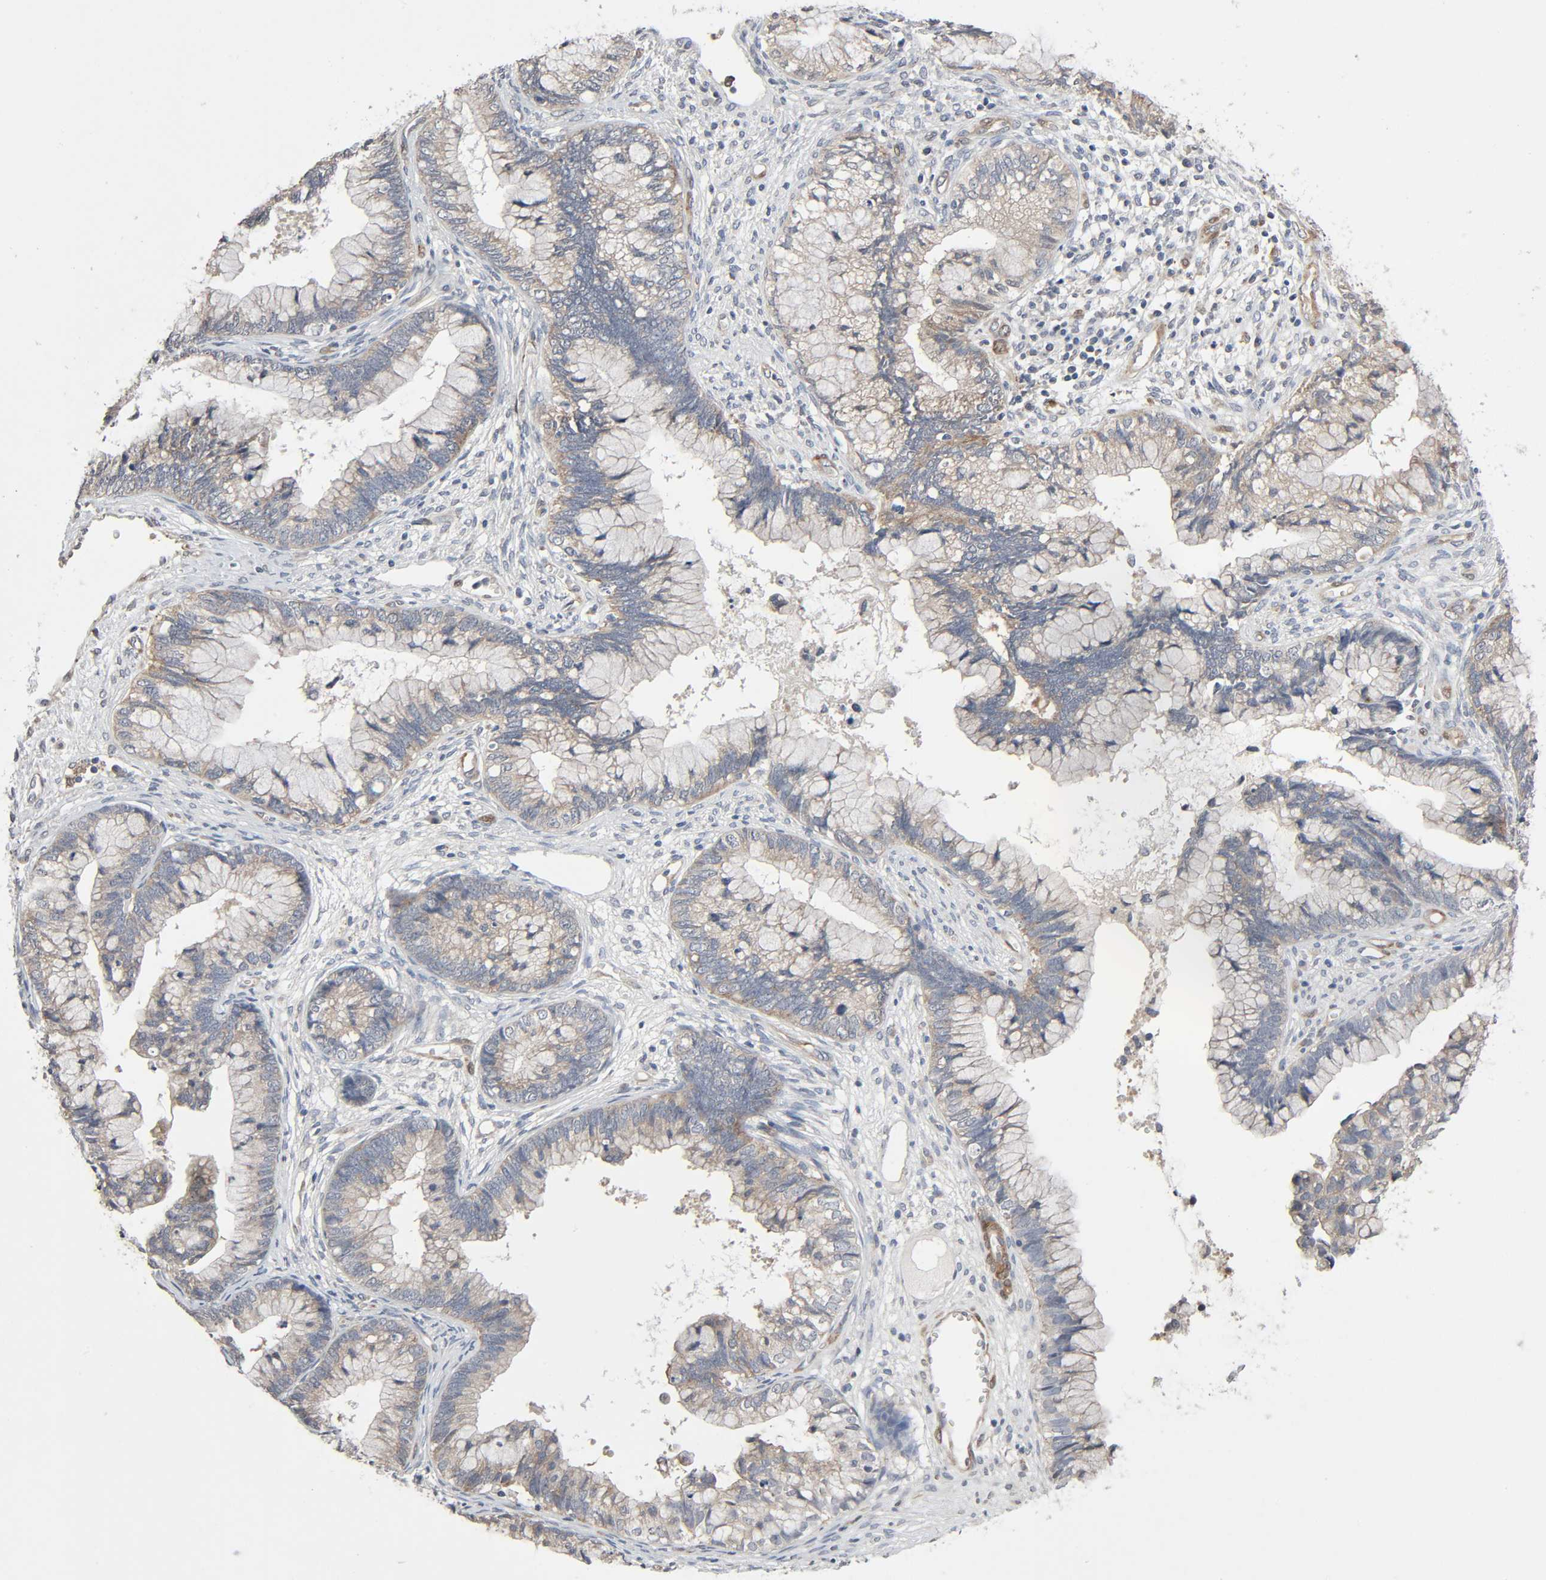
{"staining": {"intensity": "weak", "quantity": ">75%", "location": "cytoplasmic/membranous"}, "tissue": "cervical cancer", "cell_type": "Tumor cells", "image_type": "cancer", "snomed": [{"axis": "morphology", "description": "Adenocarcinoma, NOS"}, {"axis": "topography", "description": "Cervix"}], "caption": "Immunohistochemical staining of human cervical cancer reveals low levels of weak cytoplasmic/membranous protein staining in about >75% of tumor cells. (brown staining indicates protein expression, while blue staining denotes nuclei).", "gene": "PTK2", "patient": {"sex": "female", "age": 44}}